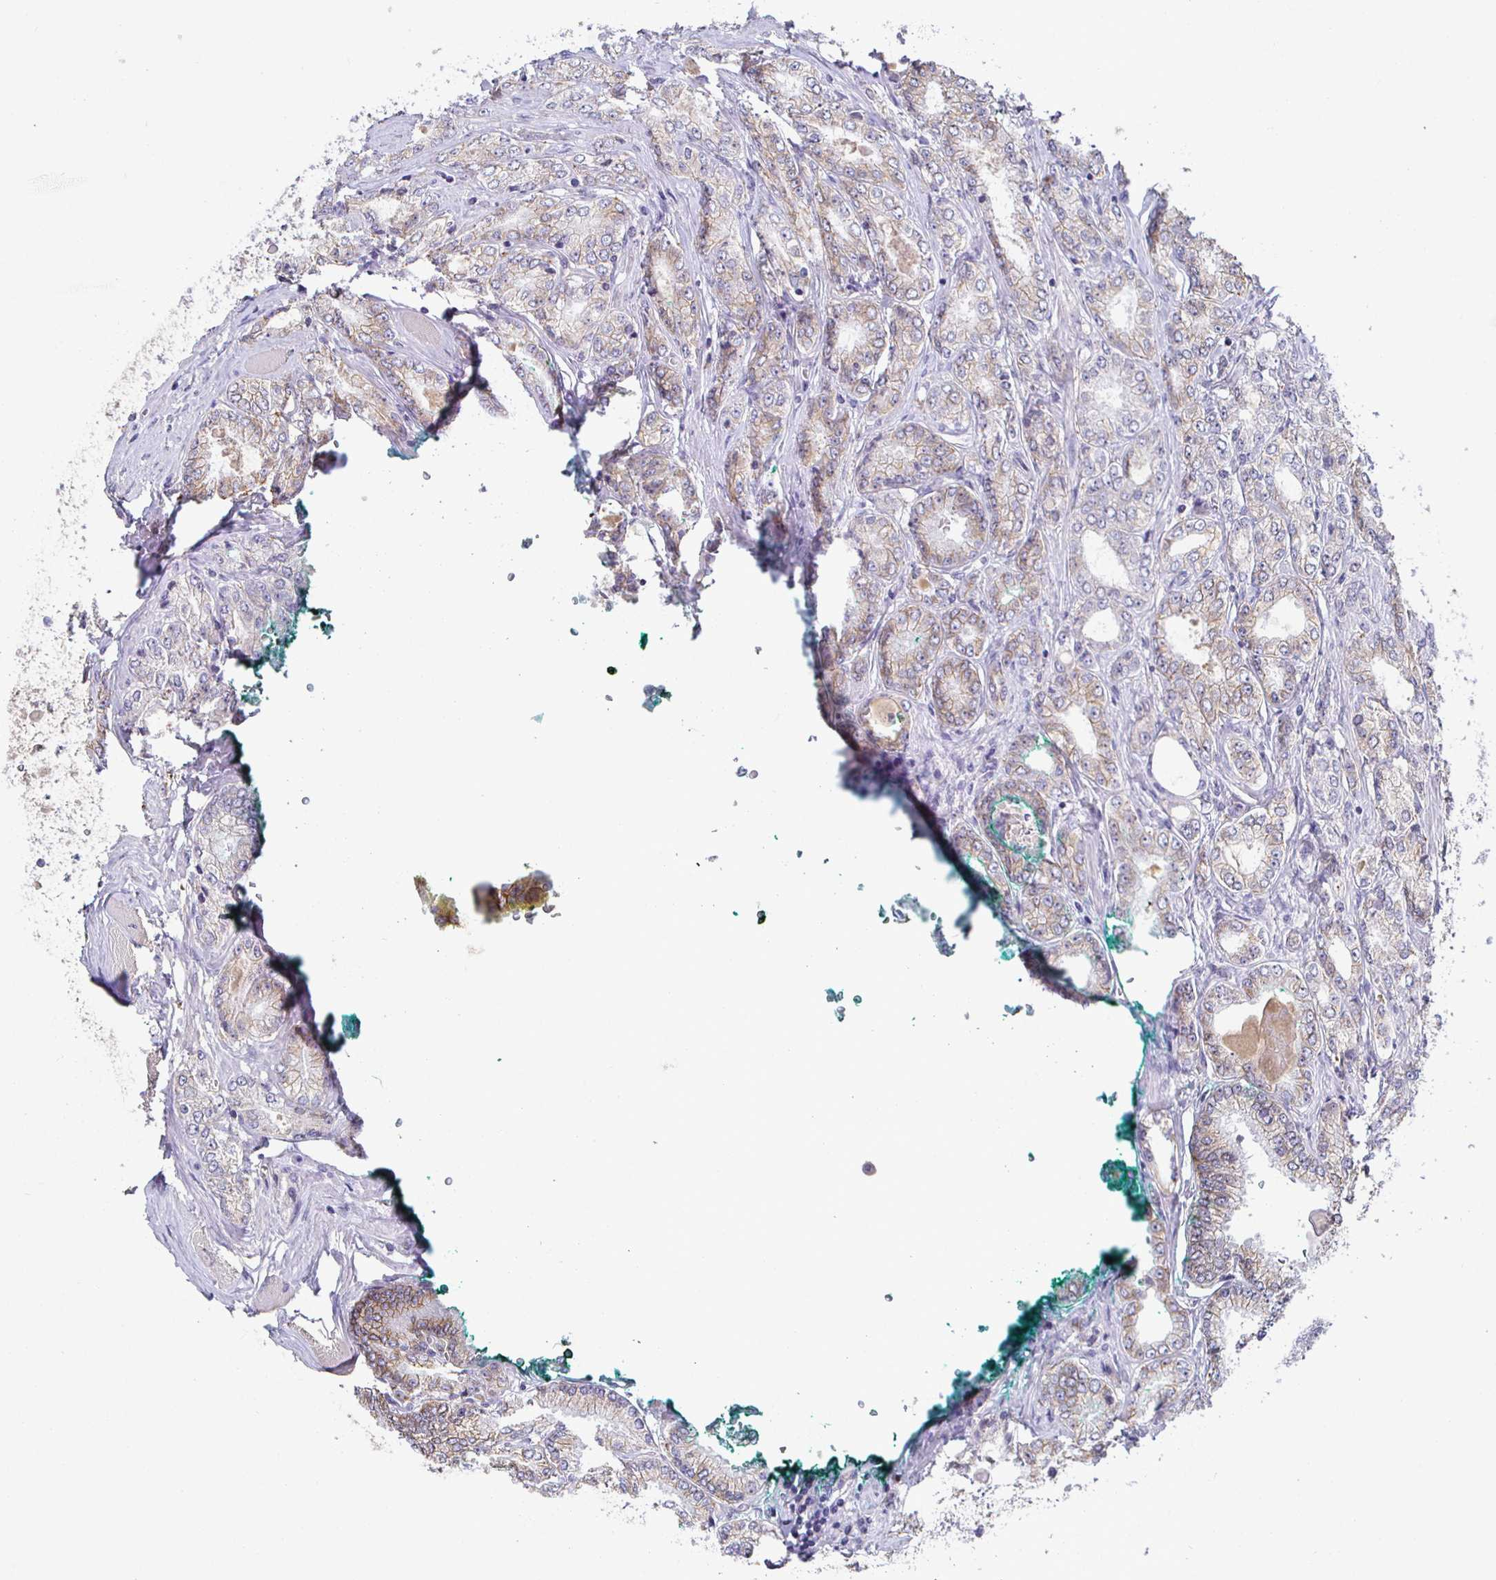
{"staining": {"intensity": "weak", "quantity": "25%-75%", "location": "cytoplasmic/membranous"}, "tissue": "prostate cancer", "cell_type": "Tumor cells", "image_type": "cancer", "snomed": [{"axis": "morphology", "description": "Adenocarcinoma, High grade"}, {"axis": "topography", "description": "Prostate"}], "caption": "Protein staining of prostate high-grade adenocarcinoma tissue displays weak cytoplasmic/membranous positivity in about 25%-75% of tumor cells.", "gene": "PIWIL3", "patient": {"sex": "male", "age": 68}}